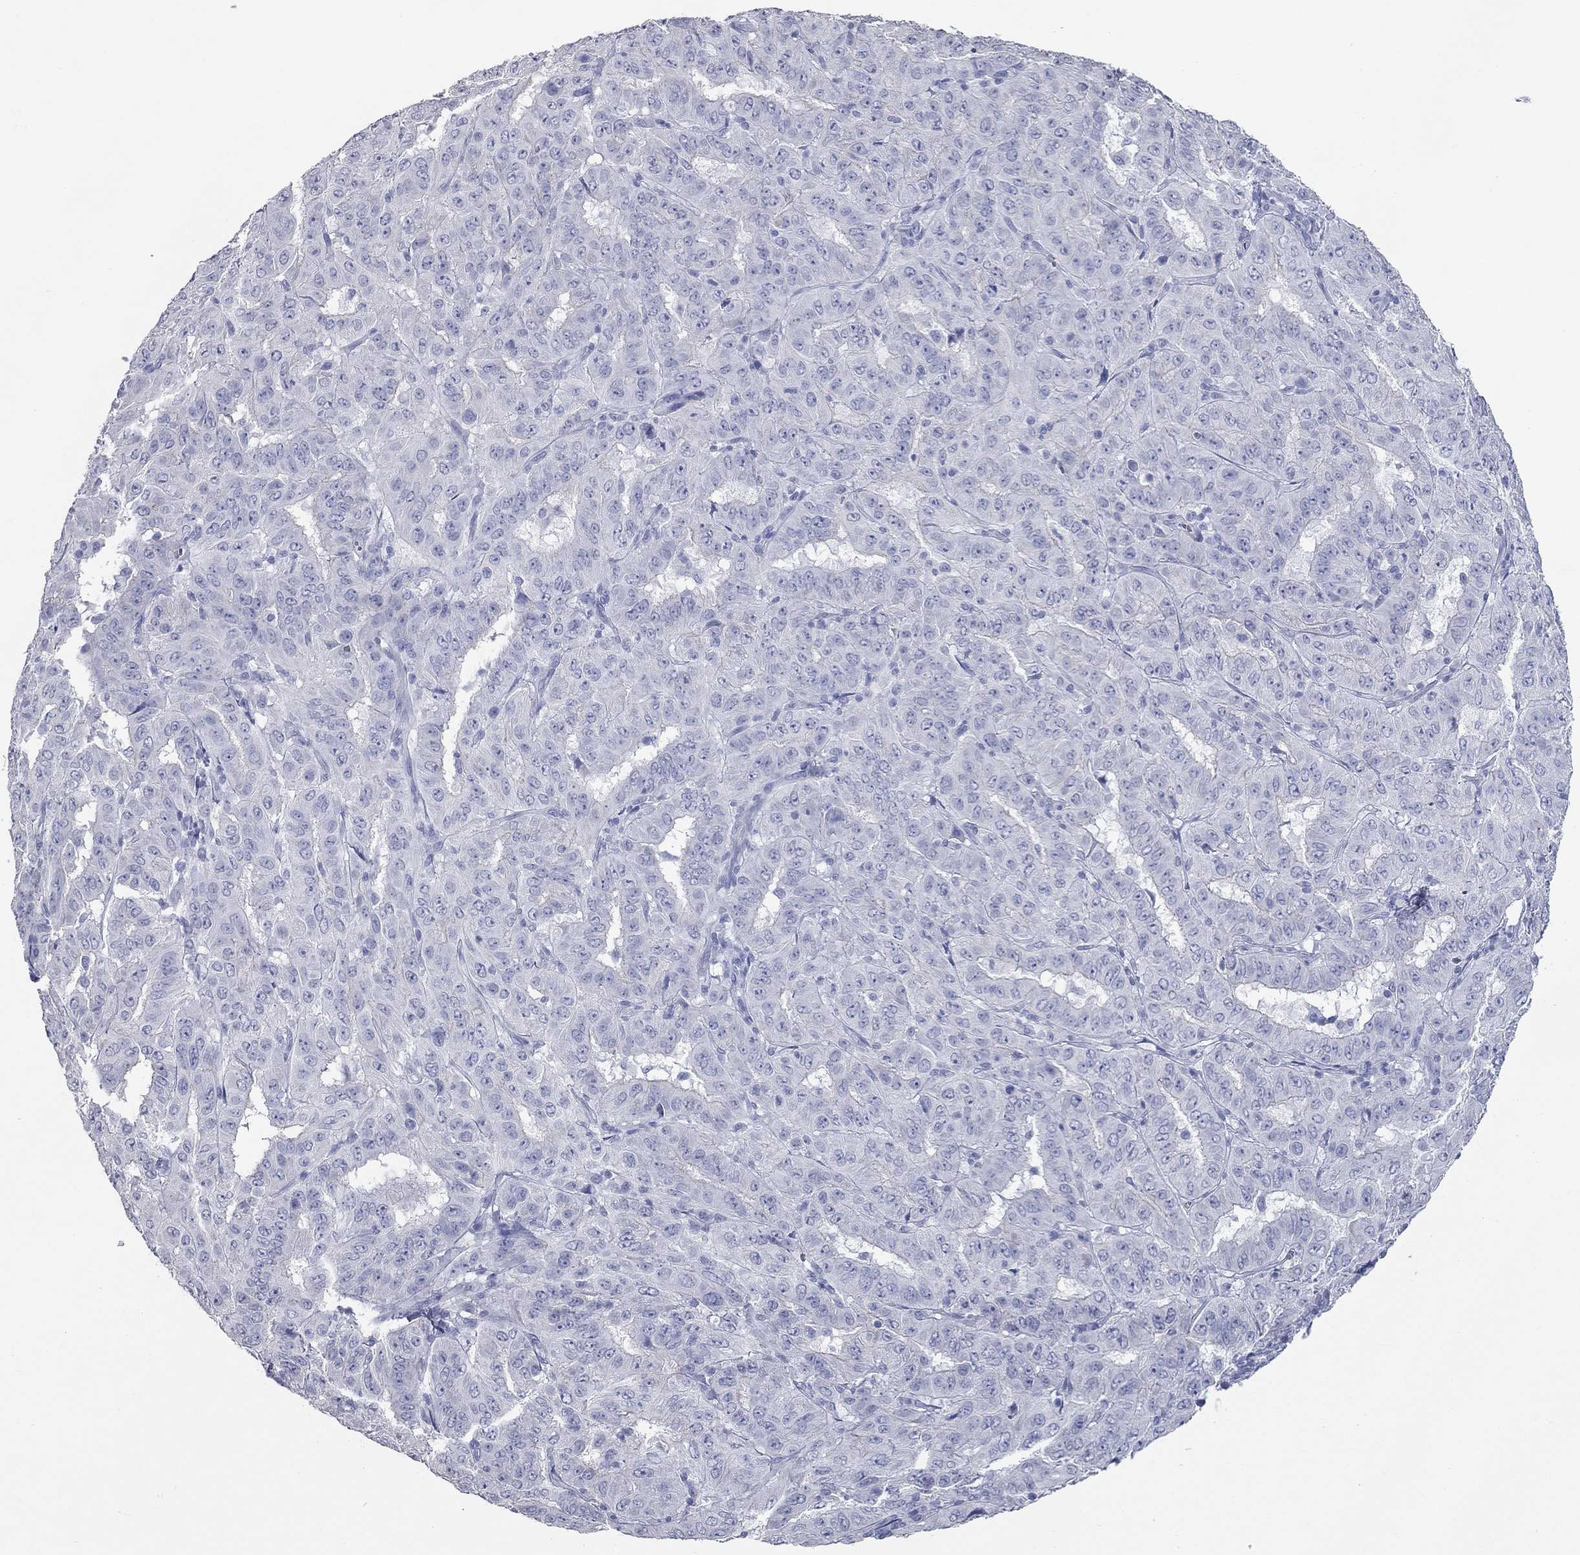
{"staining": {"intensity": "negative", "quantity": "none", "location": "none"}, "tissue": "pancreatic cancer", "cell_type": "Tumor cells", "image_type": "cancer", "snomed": [{"axis": "morphology", "description": "Adenocarcinoma, NOS"}, {"axis": "topography", "description": "Pancreas"}], "caption": "Tumor cells are negative for protein expression in human pancreatic cancer.", "gene": "TAC1", "patient": {"sex": "male", "age": 63}}